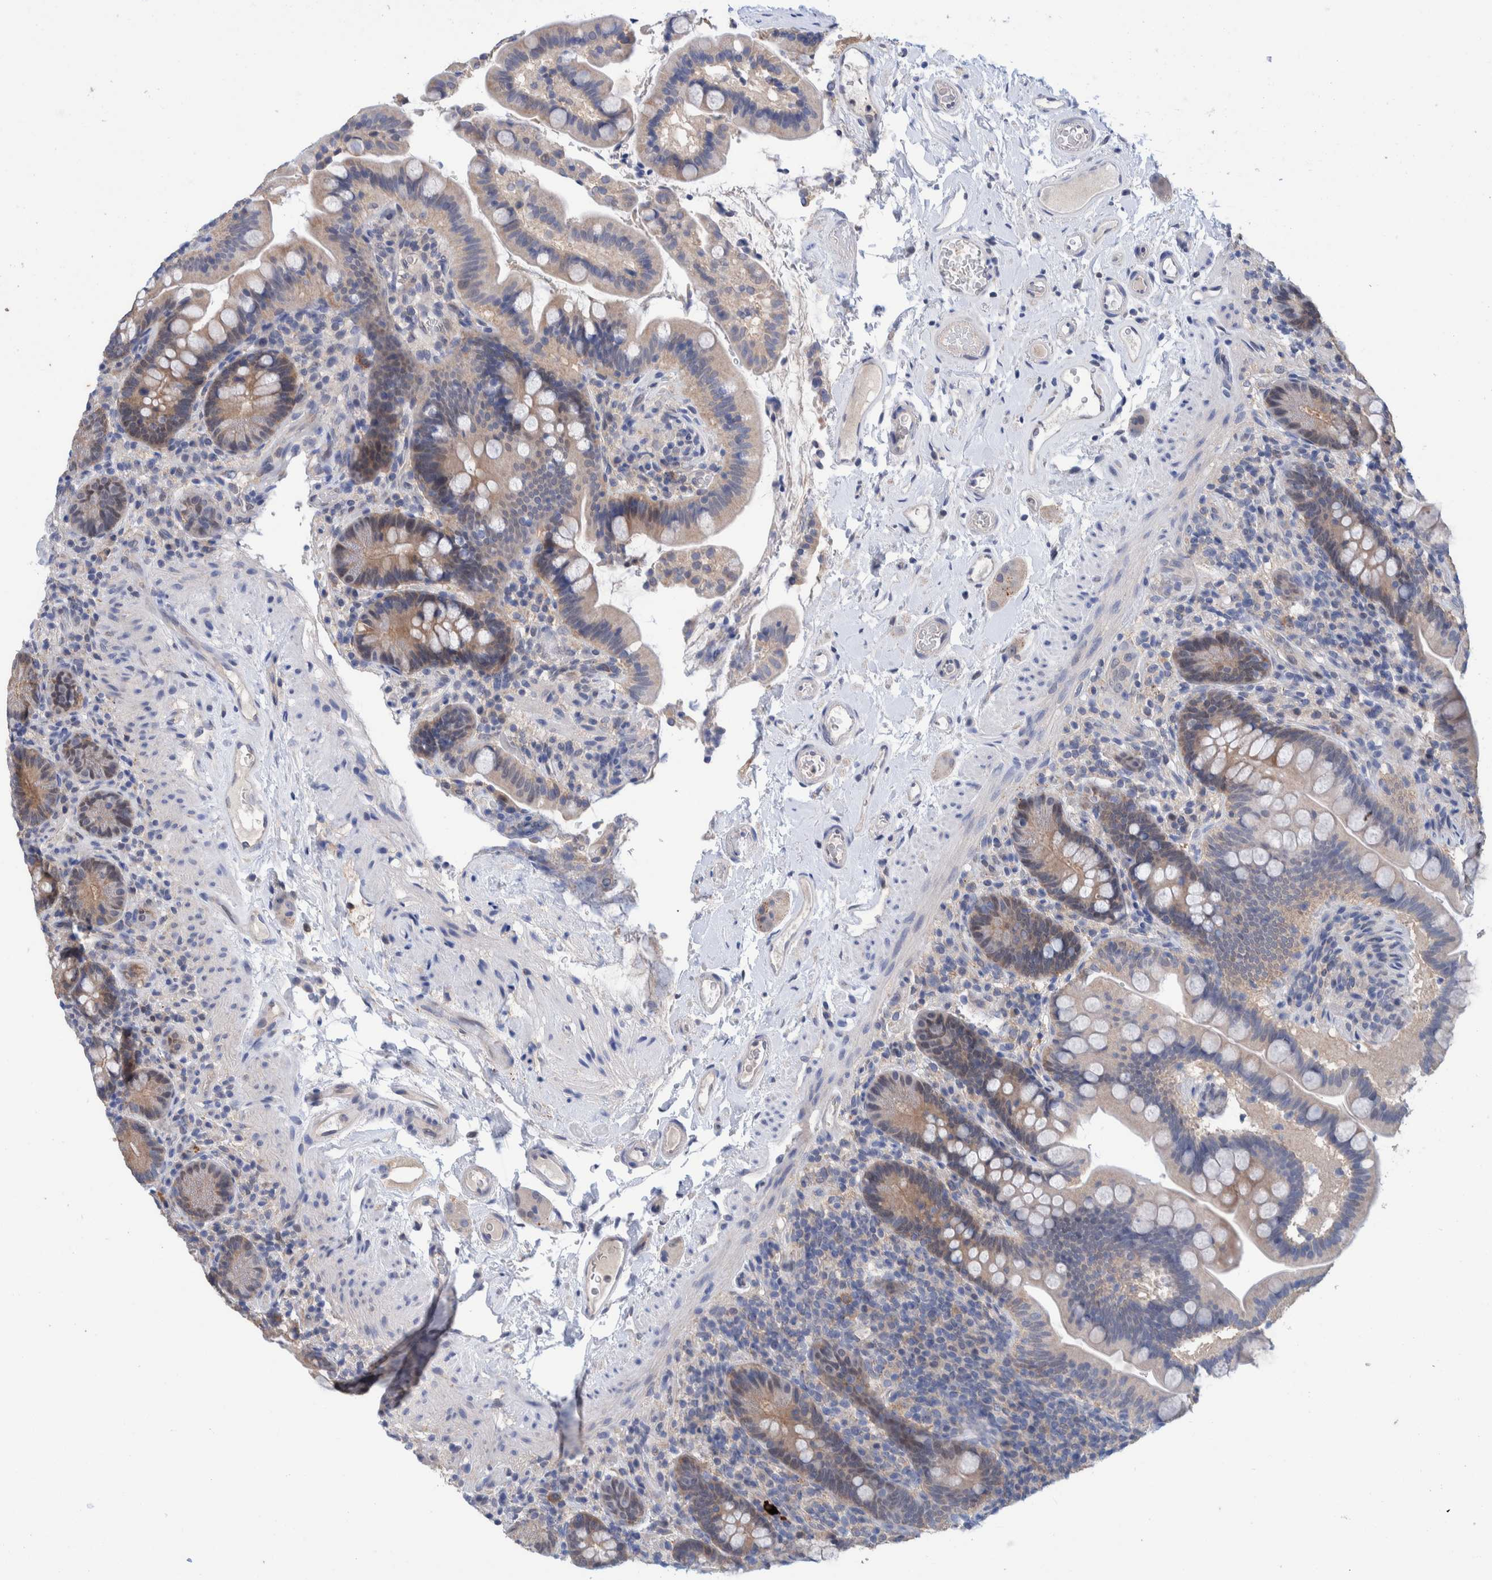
{"staining": {"intensity": "negative", "quantity": "none", "location": "none"}, "tissue": "colon", "cell_type": "Endothelial cells", "image_type": "normal", "snomed": [{"axis": "morphology", "description": "Normal tissue, NOS"}, {"axis": "topography", "description": "Smooth muscle"}, {"axis": "topography", "description": "Colon"}], "caption": "The photomicrograph shows no staining of endothelial cells in benign colon. (DAB IHC, high magnification).", "gene": "PFAS", "patient": {"sex": "male", "age": 73}}